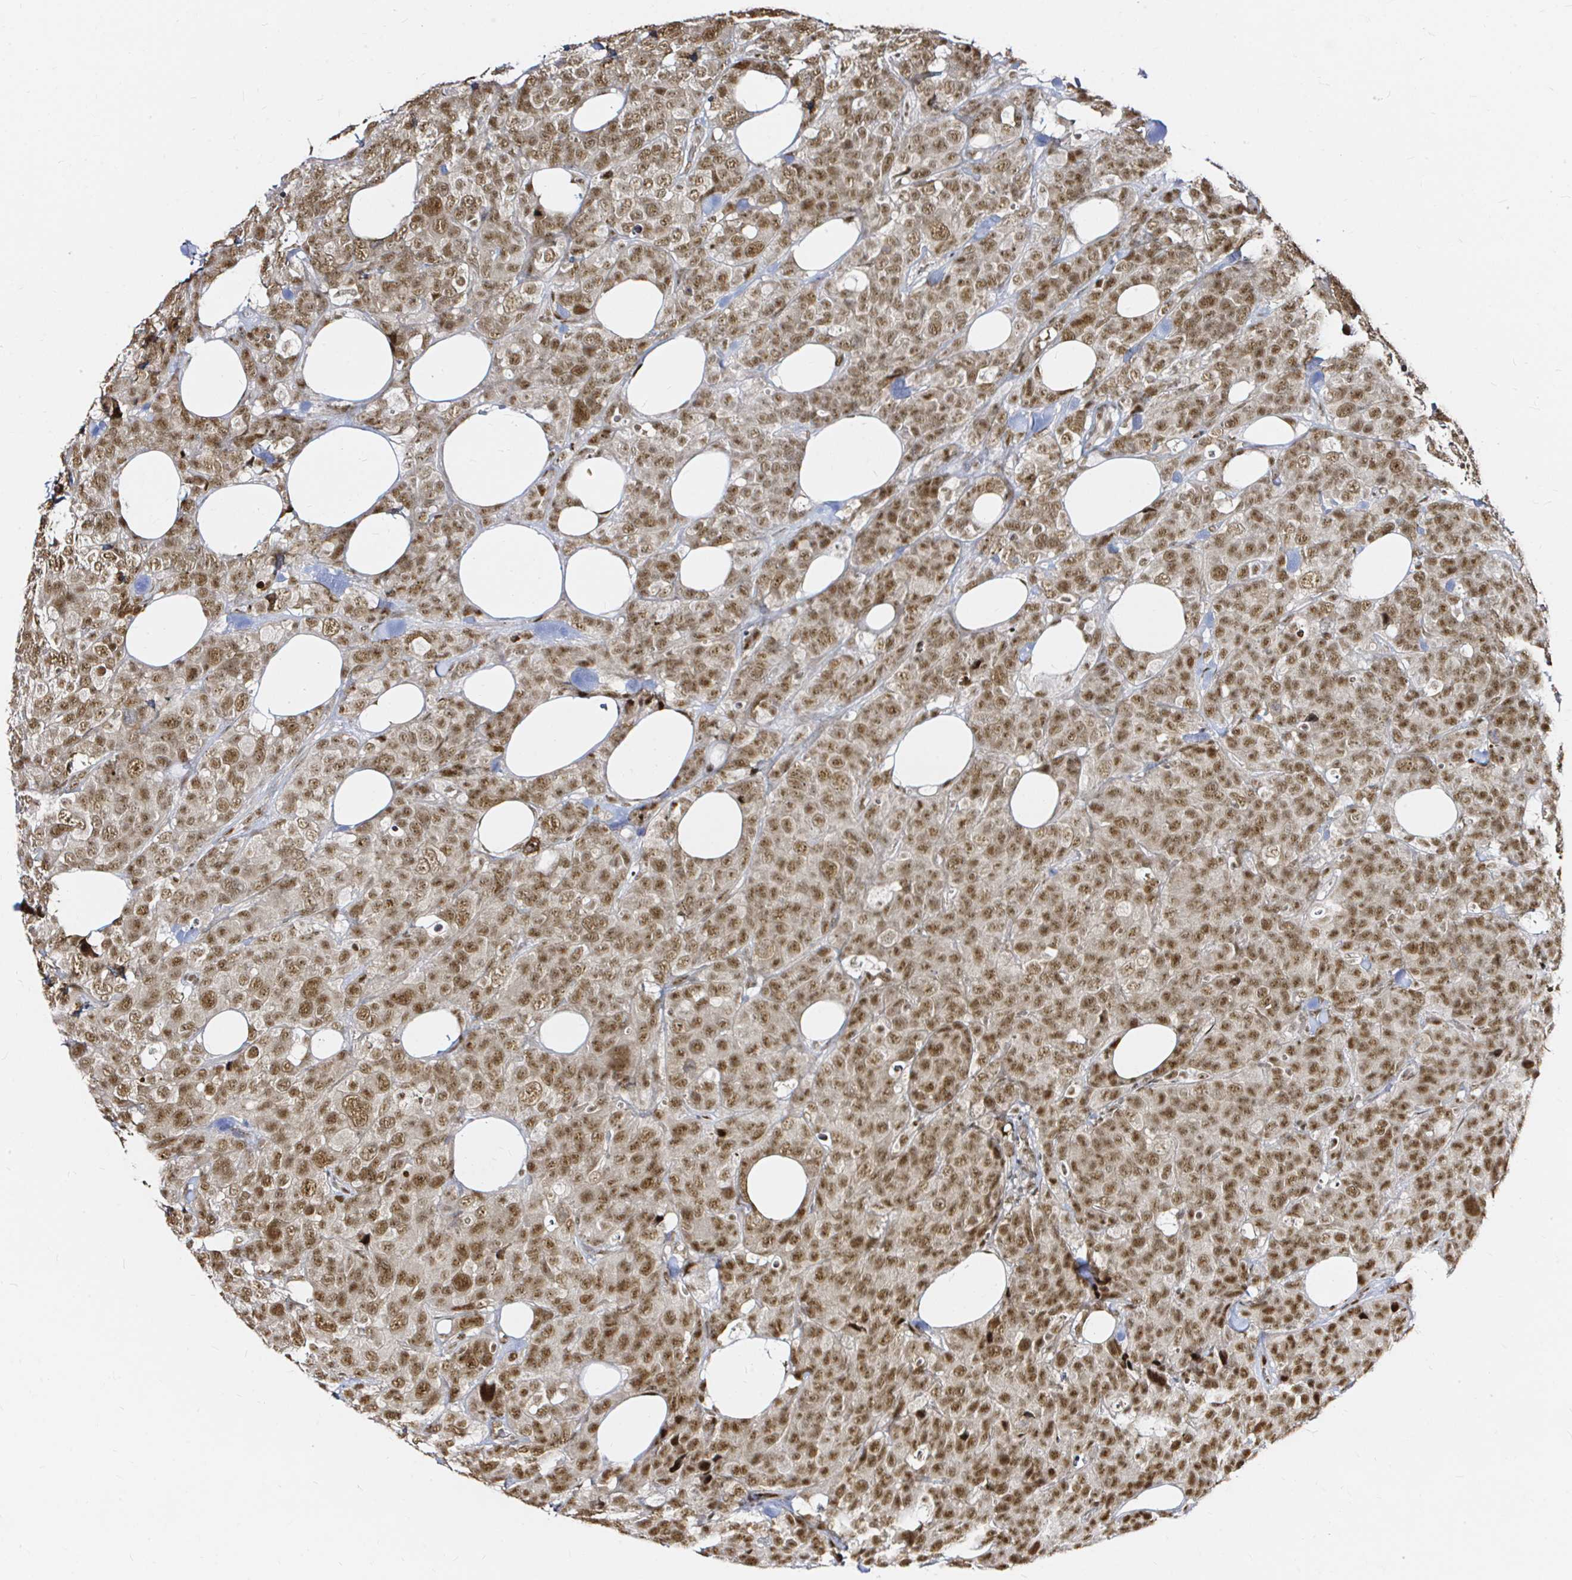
{"staining": {"intensity": "moderate", "quantity": ">75%", "location": "nuclear"}, "tissue": "breast cancer", "cell_type": "Tumor cells", "image_type": "cancer", "snomed": [{"axis": "morphology", "description": "Lobular carcinoma"}, {"axis": "topography", "description": "Breast"}], "caption": "Brown immunohistochemical staining in human breast cancer (lobular carcinoma) shows moderate nuclear expression in about >75% of tumor cells. Nuclei are stained in blue.", "gene": "SNRPC", "patient": {"sex": "female", "age": 59}}